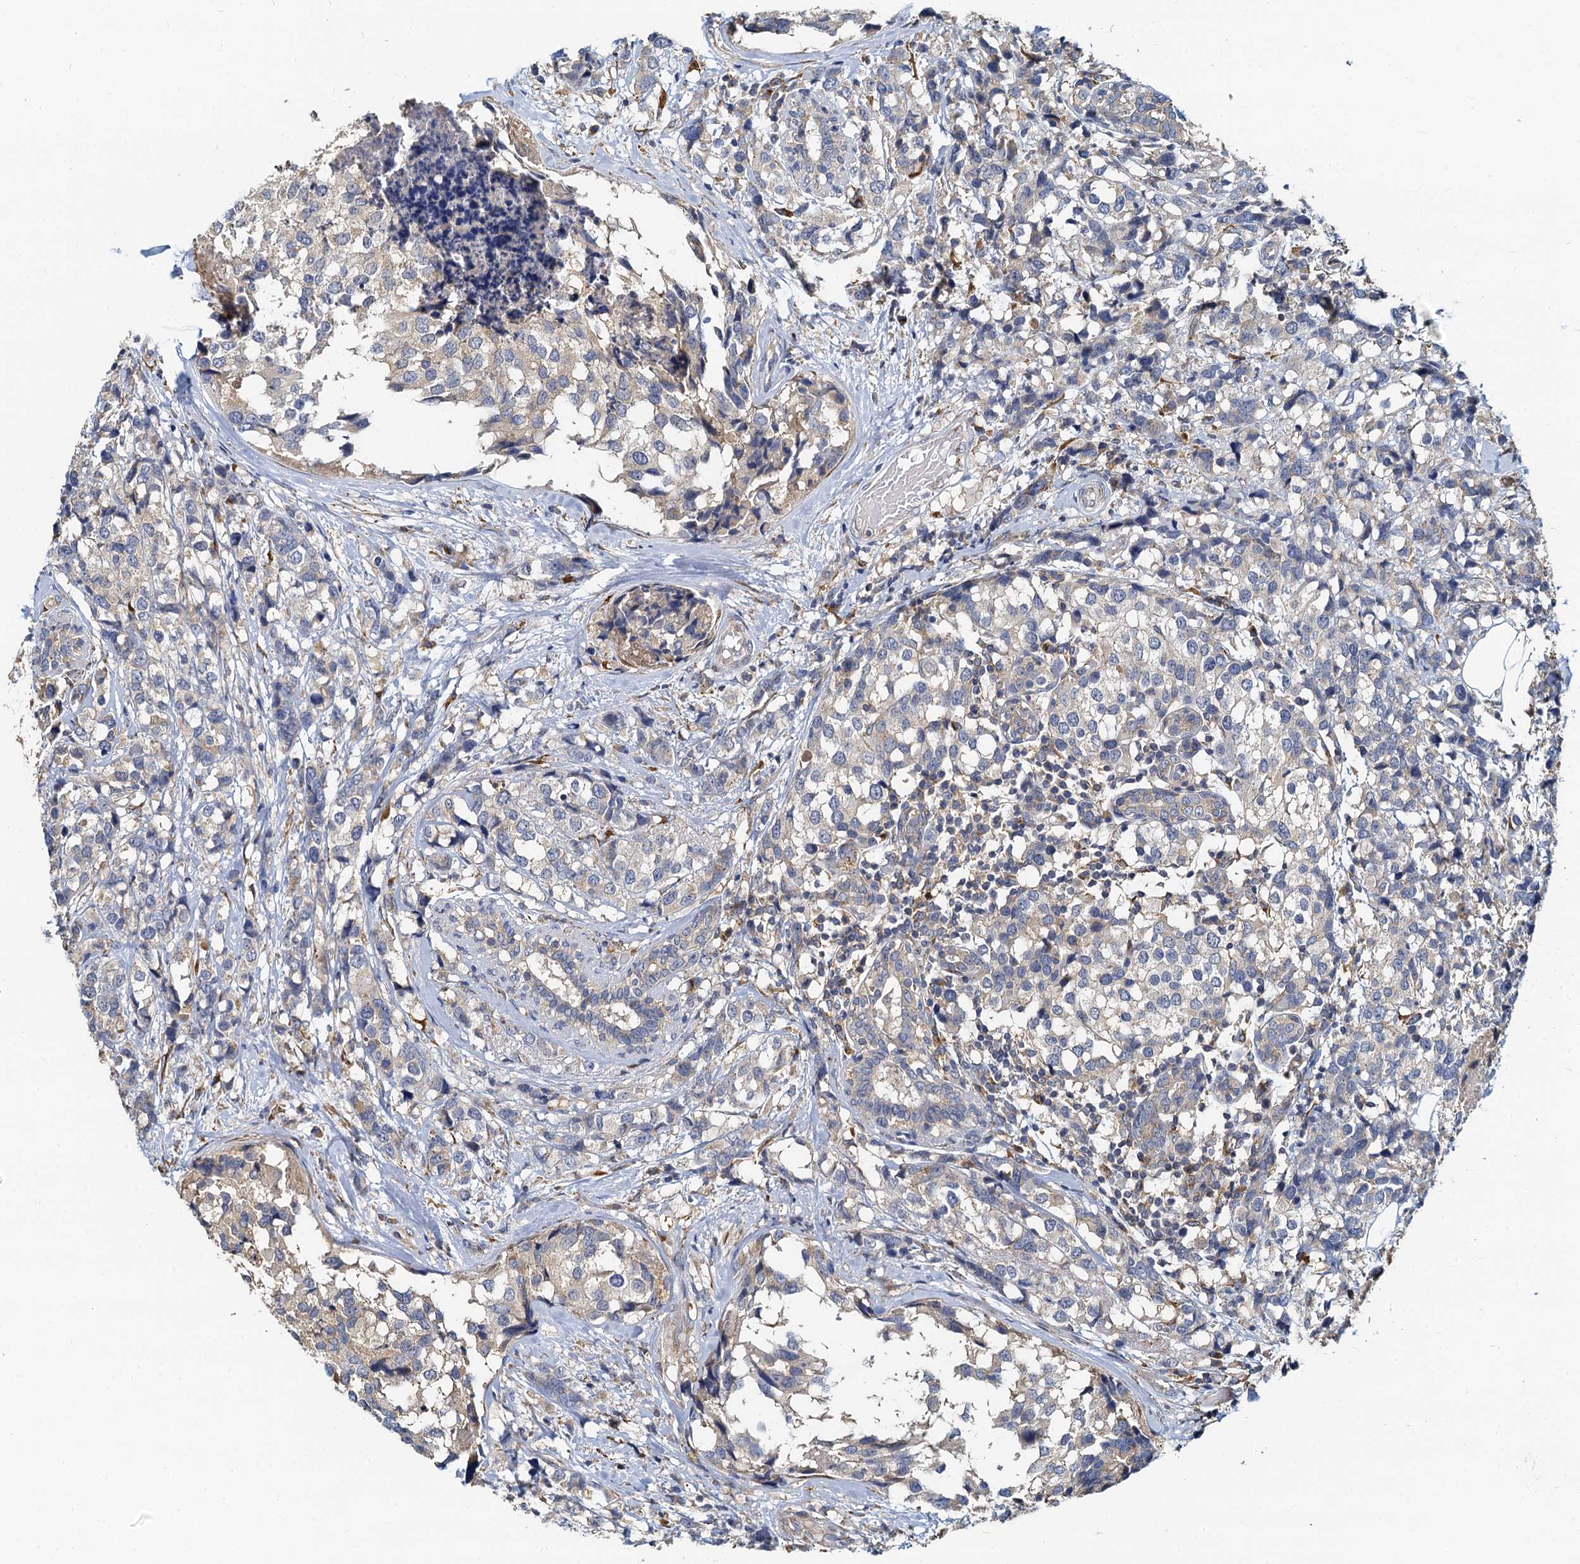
{"staining": {"intensity": "weak", "quantity": "<25%", "location": "cytoplasmic/membranous"}, "tissue": "breast cancer", "cell_type": "Tumor cells", "image_type": "cancer", "snomed": [{"axis": "morphology", "description": "Lobular carcinoma"}, {"axis": "topography", "description": "Breast"}], "caption": "Human breast lobular carcinoma stained for a protein using immunohistochemistry (IHC) shows no expression in tumor cells.", "gene": "NKAPD1", "patient": {"sex": "female", "age": 59}}